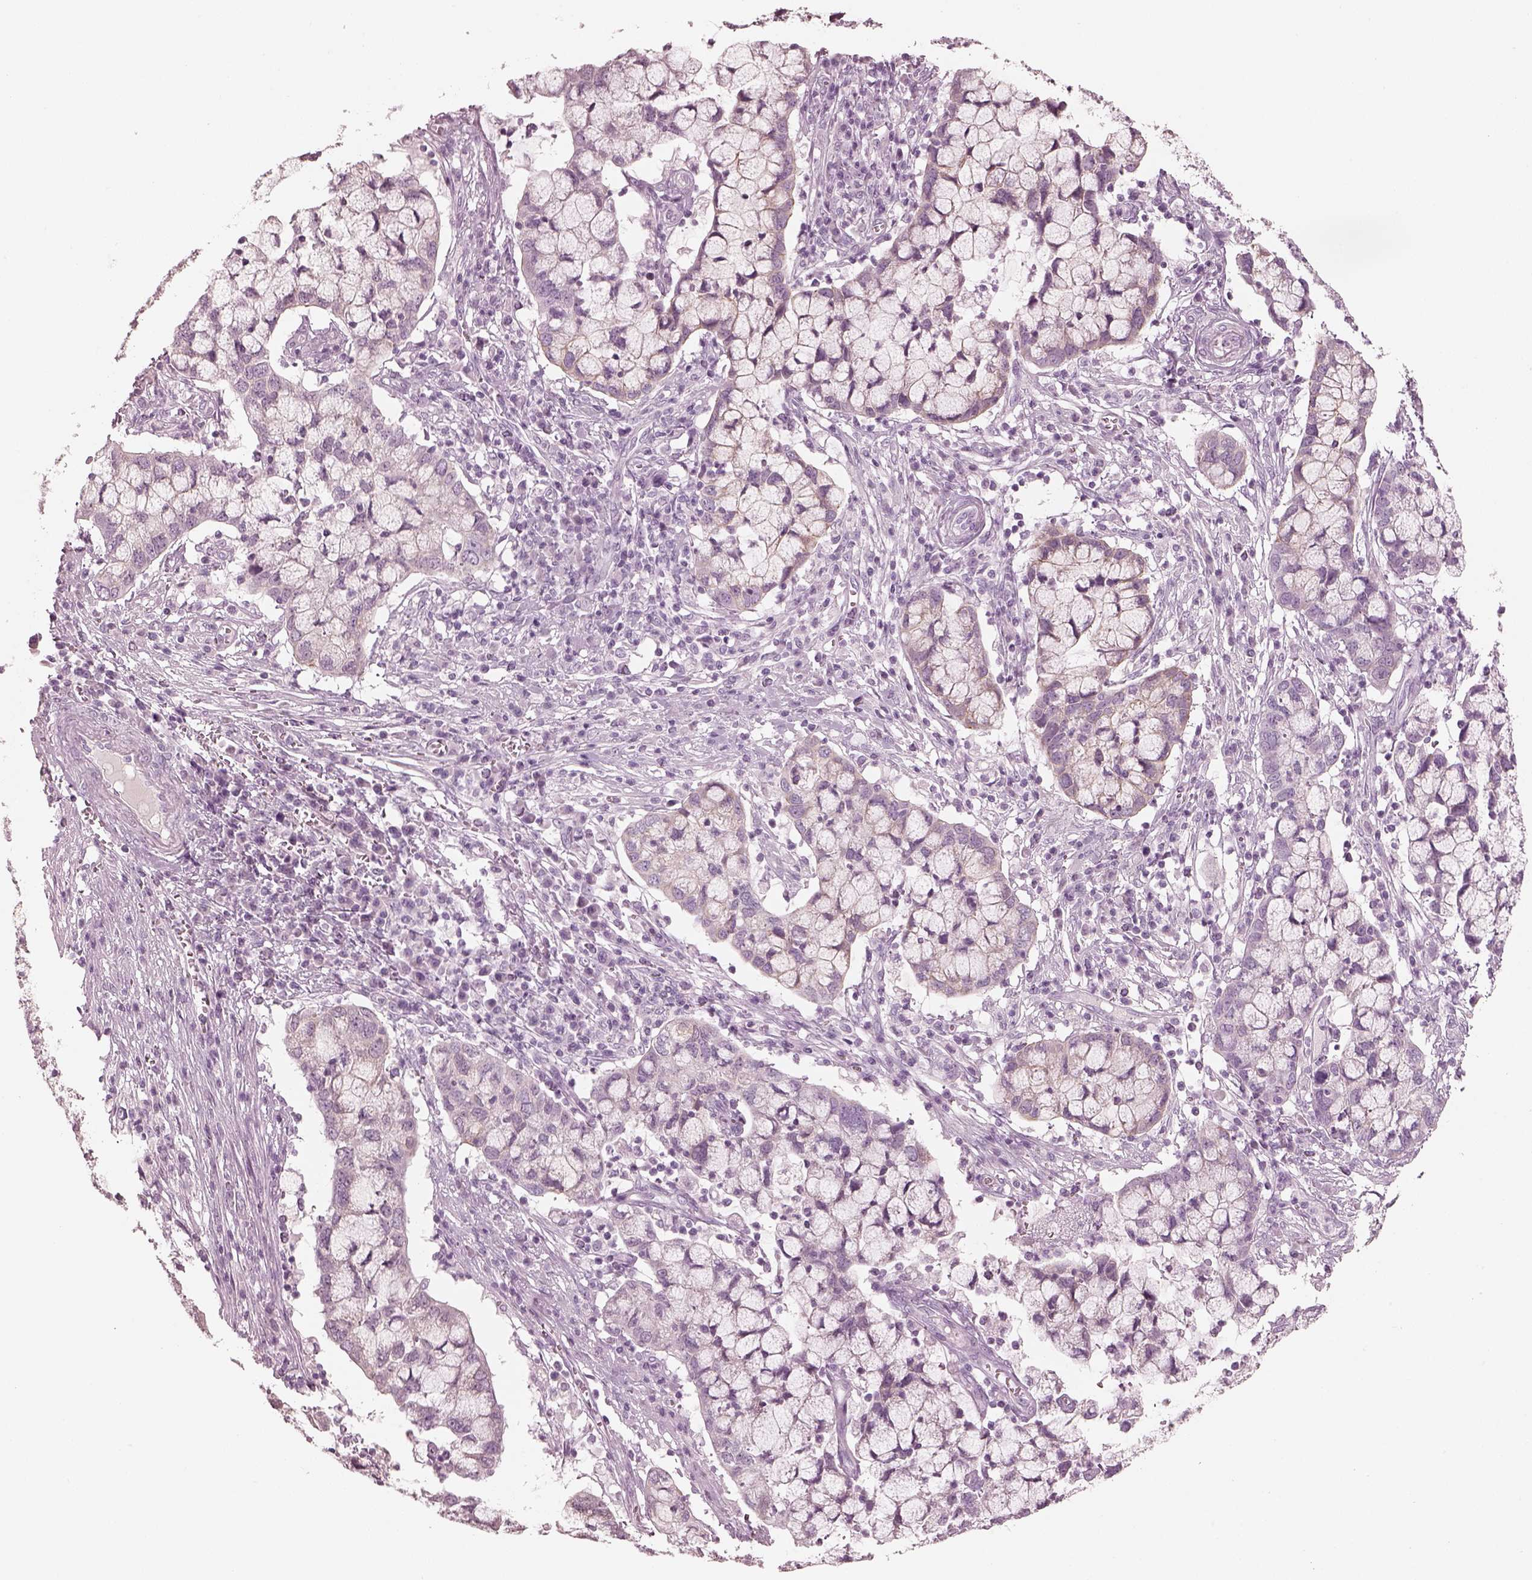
{"staining": {"intensity": "negative", "quantity": "none", "location": "none"}, "tissue": "cervical cancer", "cell_type": "Tumor cells", "image_type": "cancer", "snomed": [{"axis": "morphology", "description": "Adenocarcinoma, NOS"}, {"axis": "topography", "description": "Cervix"}], "caption": "High power microscopy image of an immunohistochemistry histopathology image of cervical cancer (adenocarcinoma), revealing no significant expression in tumor cells.", "gene": "PON3", "patient": {"sex": "female", "age": 40}}